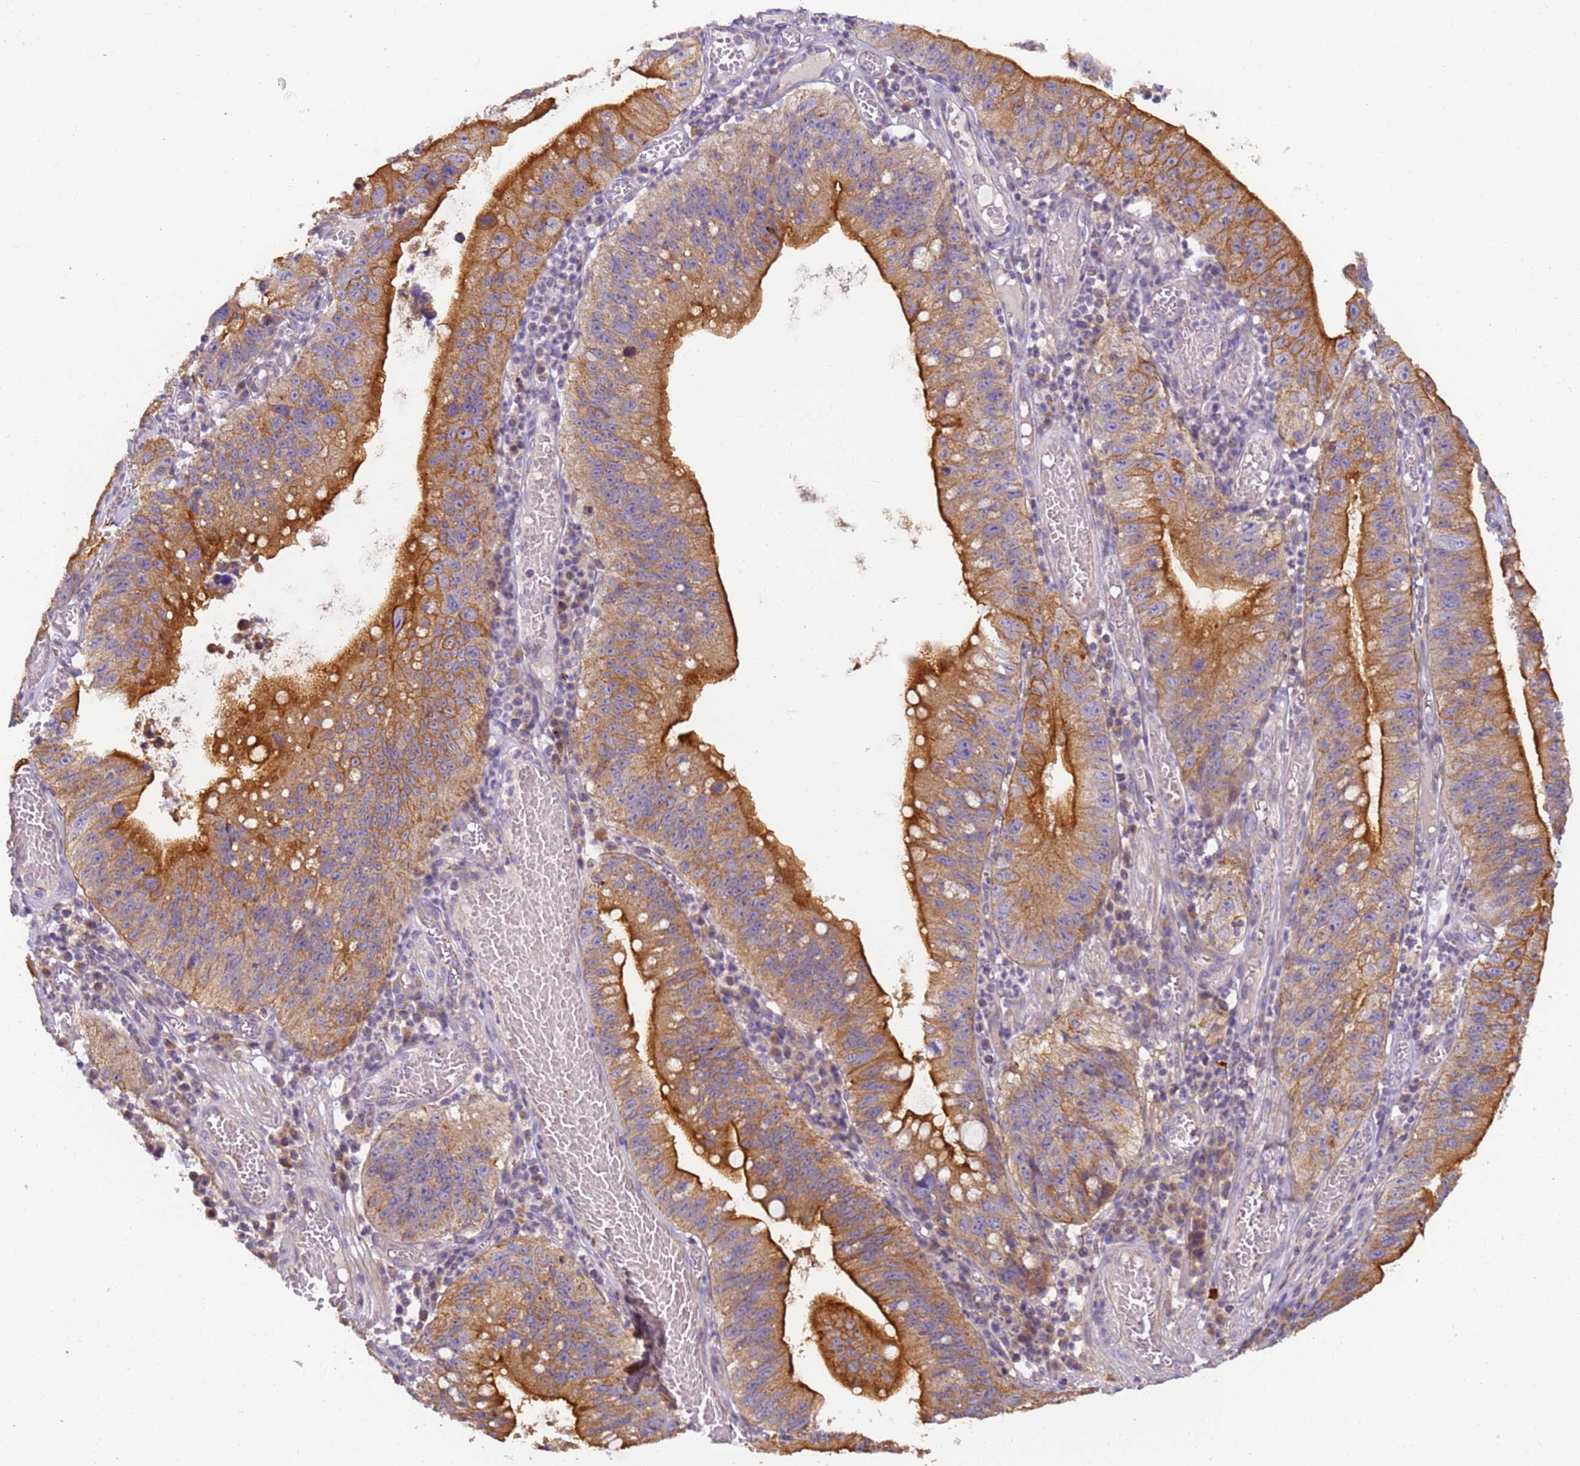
{"staining": {"intensity": "strong", "quantity": ">75%", "location": "cytoplasmic/membranous"}, "tissue": "stomach cancer", "cell_type": "Tumor cells", "image_type": "cancer", "snomed": [{"axis": "morphology", "description": "Adenocarcinoma, NOS"}, {"axis": "topography", "description": "Stomach"}], "caption": "Stomach cancer (adenocarcinoma) stained with DAB (3,3'-diaminobenzidine) immunohistochemistry reveals high levels of strong cytoplasmic/membranous positivity in approximately >75% of tumor cells. (DAB (3,3'-diaminobenzidine) IHC, brown staining for protein, blue staining for nuclei).", "gene": "TIGAR", "patient": {"sex": "male", "age": 59}}